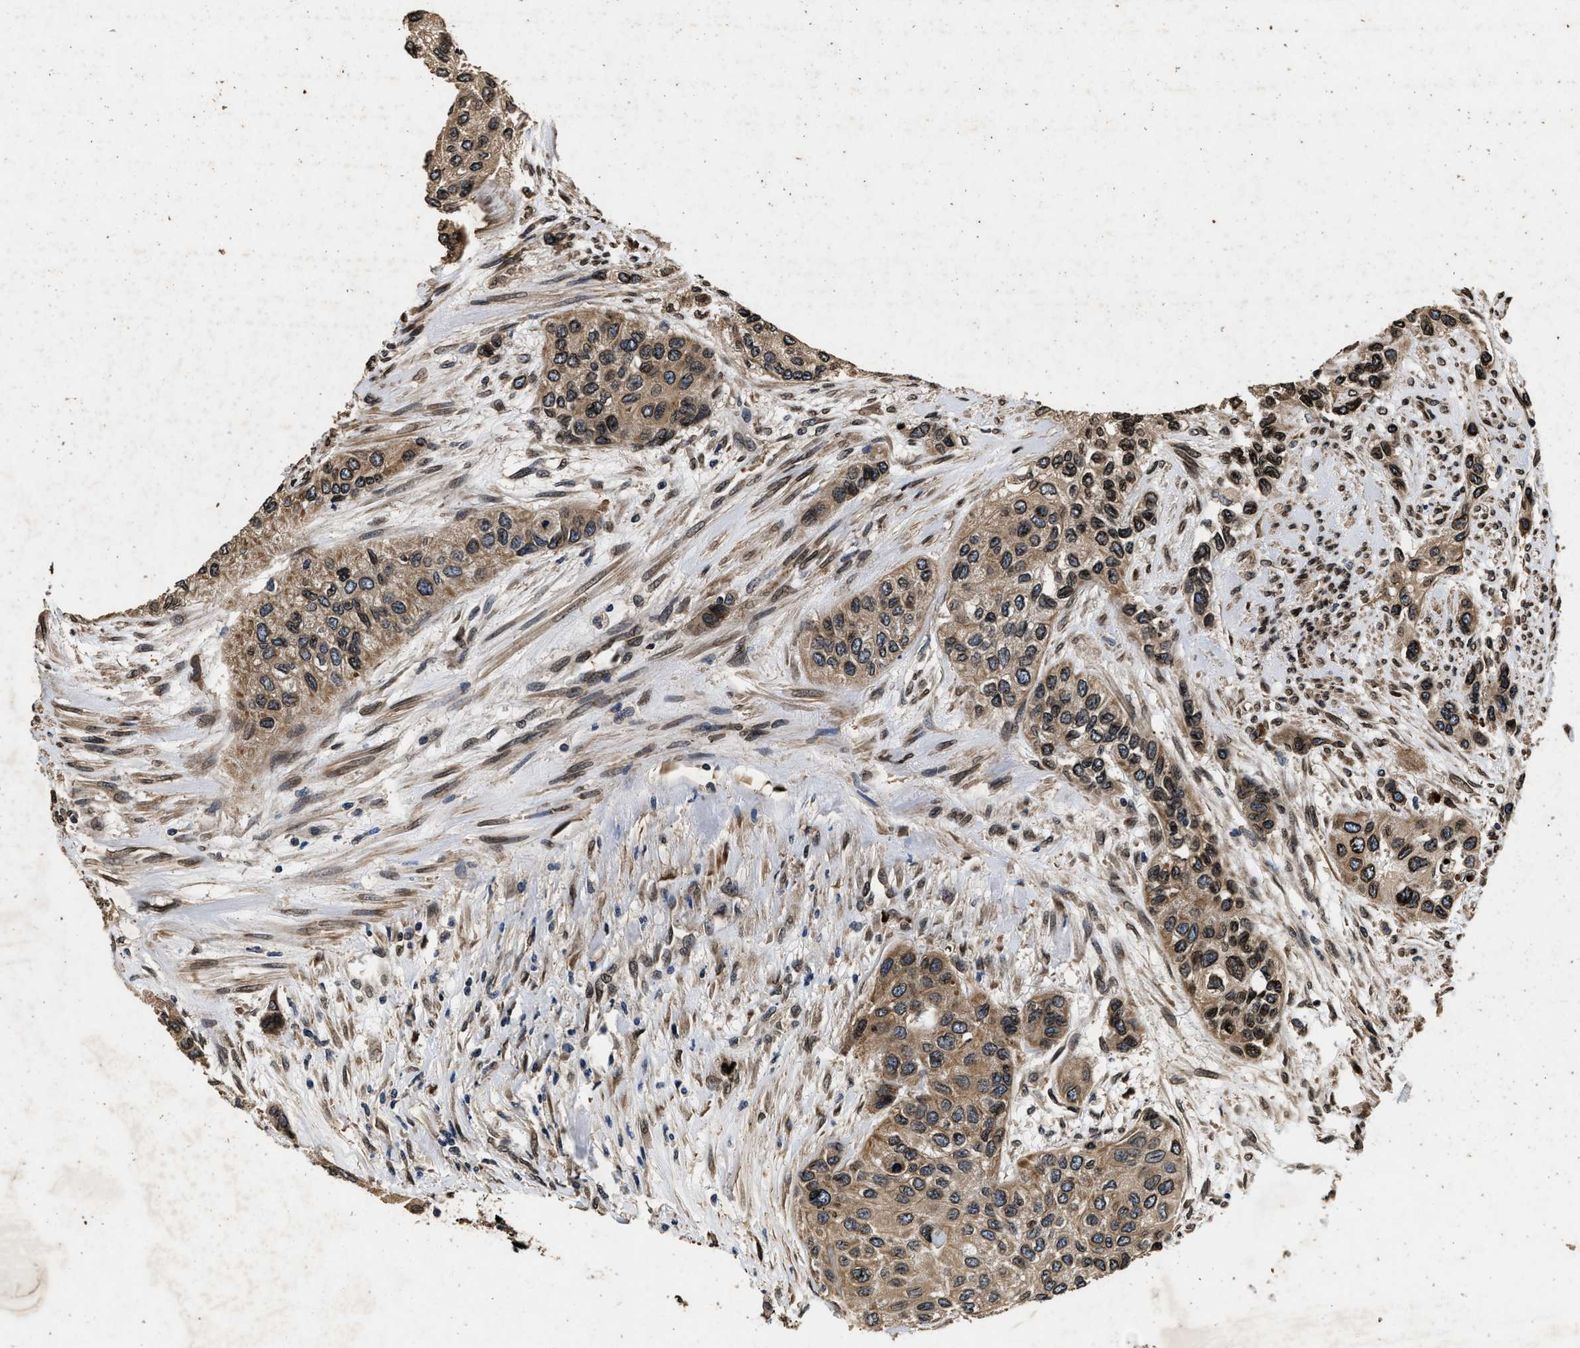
{"staining": {"intensity": "moderate", "quantity": ">75%", "location": "cytoplasmic/membranous,nuclear"}, "tissue": "urothelial cancer", "cell_type": "Tumor cells", "image_type": "cancer", "snomed": [{"axis": "morphology", "description": "Urothelial carcinoma, High grade"}, {"axis": "topography", "description": "Urinary bladder"}], "caption": "A brown stain highlights moderate cytoplasmic/membranous and nuclear positivity of a protein in urothelial cancer tumor cells. The protein is stained brown, and the nuclei are stained in blue (DAB (3,3'-diaminobenzidine) IHC with brightfield microscopy, high magnification).", "gene": "ACCS", "patient": {"sex": "female", "age": 56}}